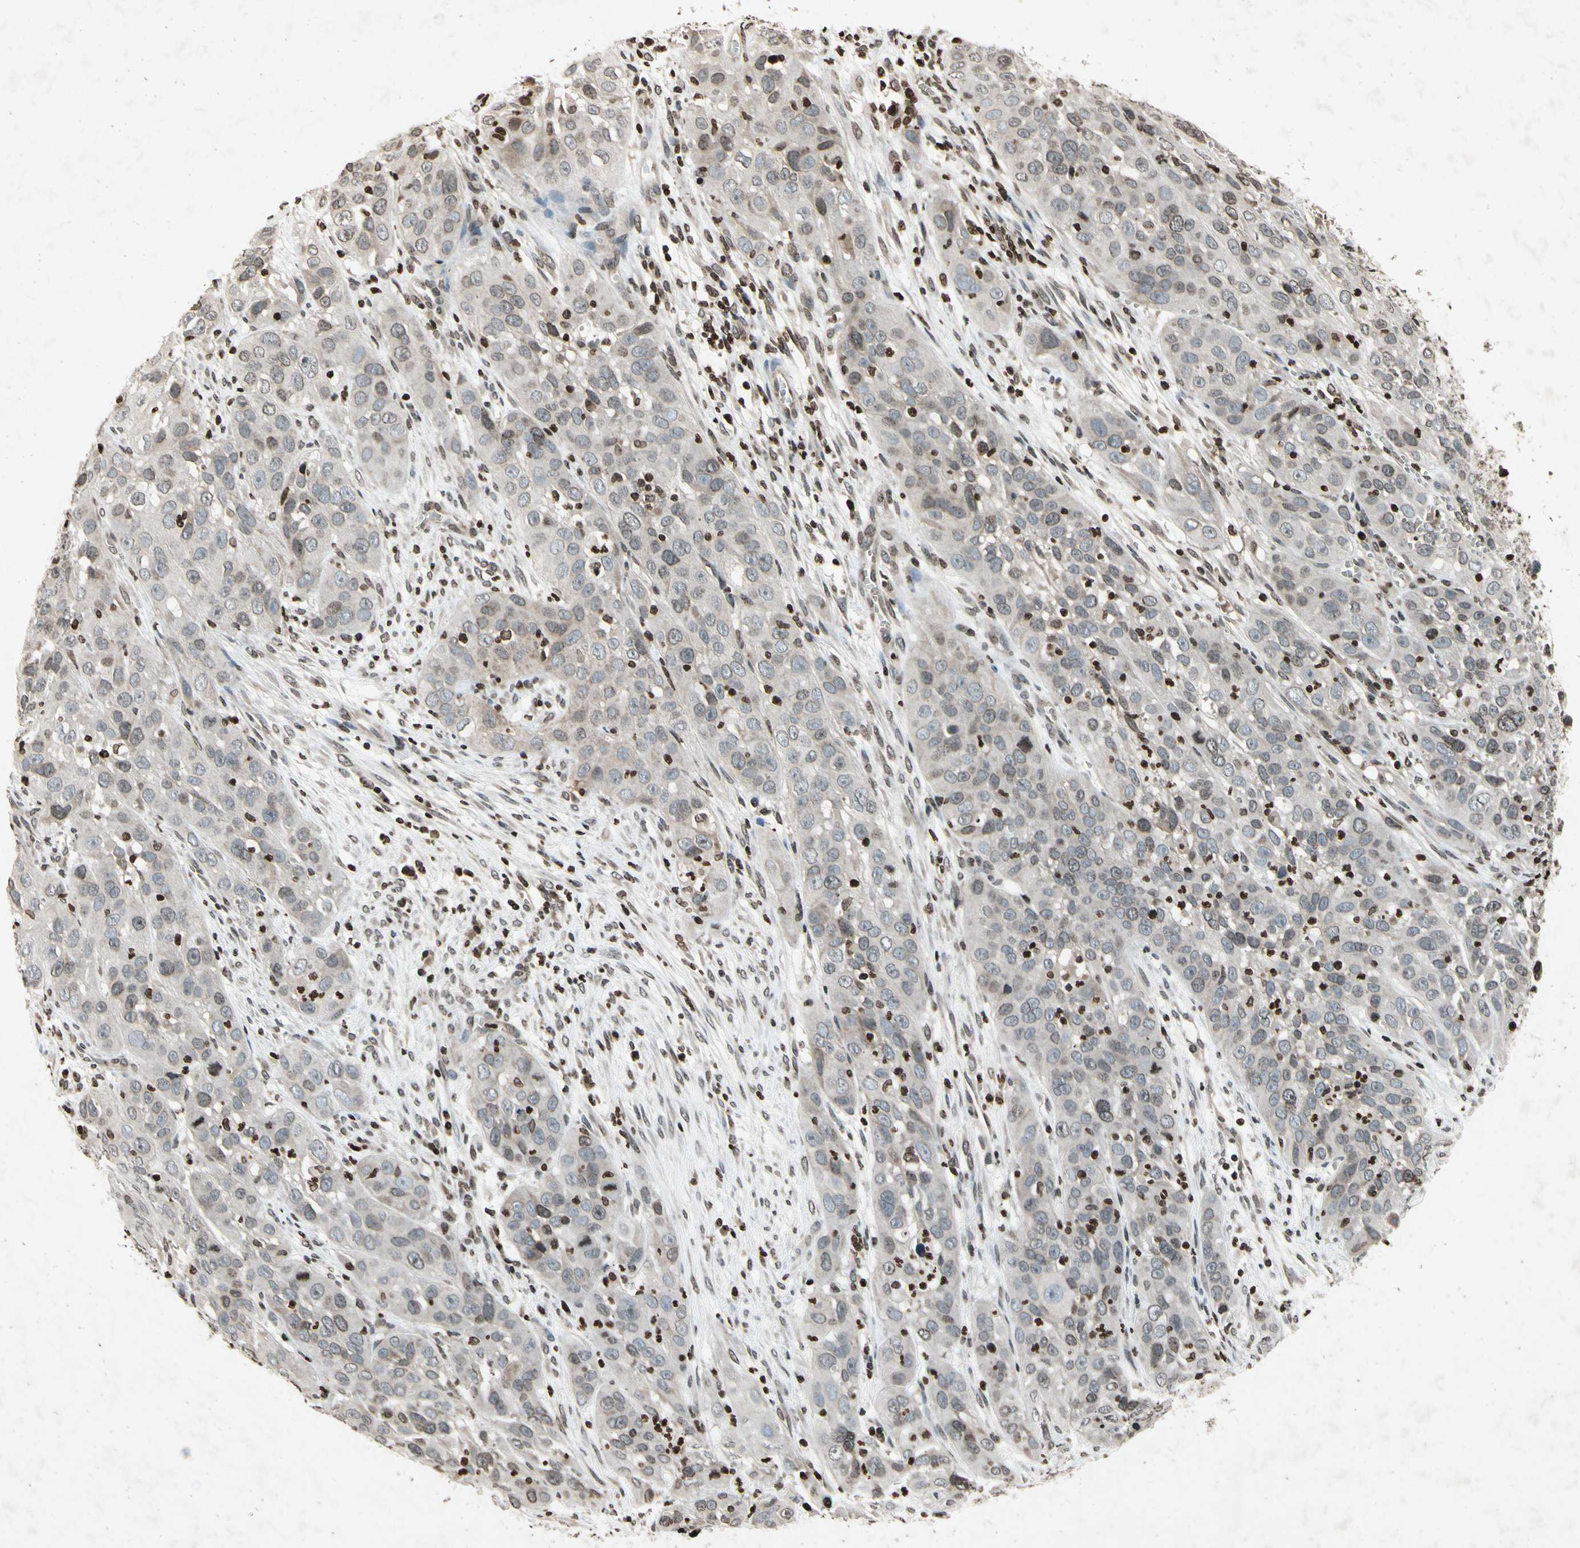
{"staining": {"intensity": "negative", "quantity": "none", "location": "none"}, "tissue": "cervical cancer", "cell_type": "Tumor cells", "image_type": "cancer", "snomed": [{"axis": "morphology", "description": "Squamous cell carcinoma, NOS"}, {"axis": "topography", "description": "Cervix"}], "caption": "DAB (3,3'-diaminobenzidine) immunohistochemical staining of cervical squamous cell carcinoma exhibits no significant positivity in tumor cells.", "gene": "HOXB3", "patient": {"sex": "female", "age": 32}}